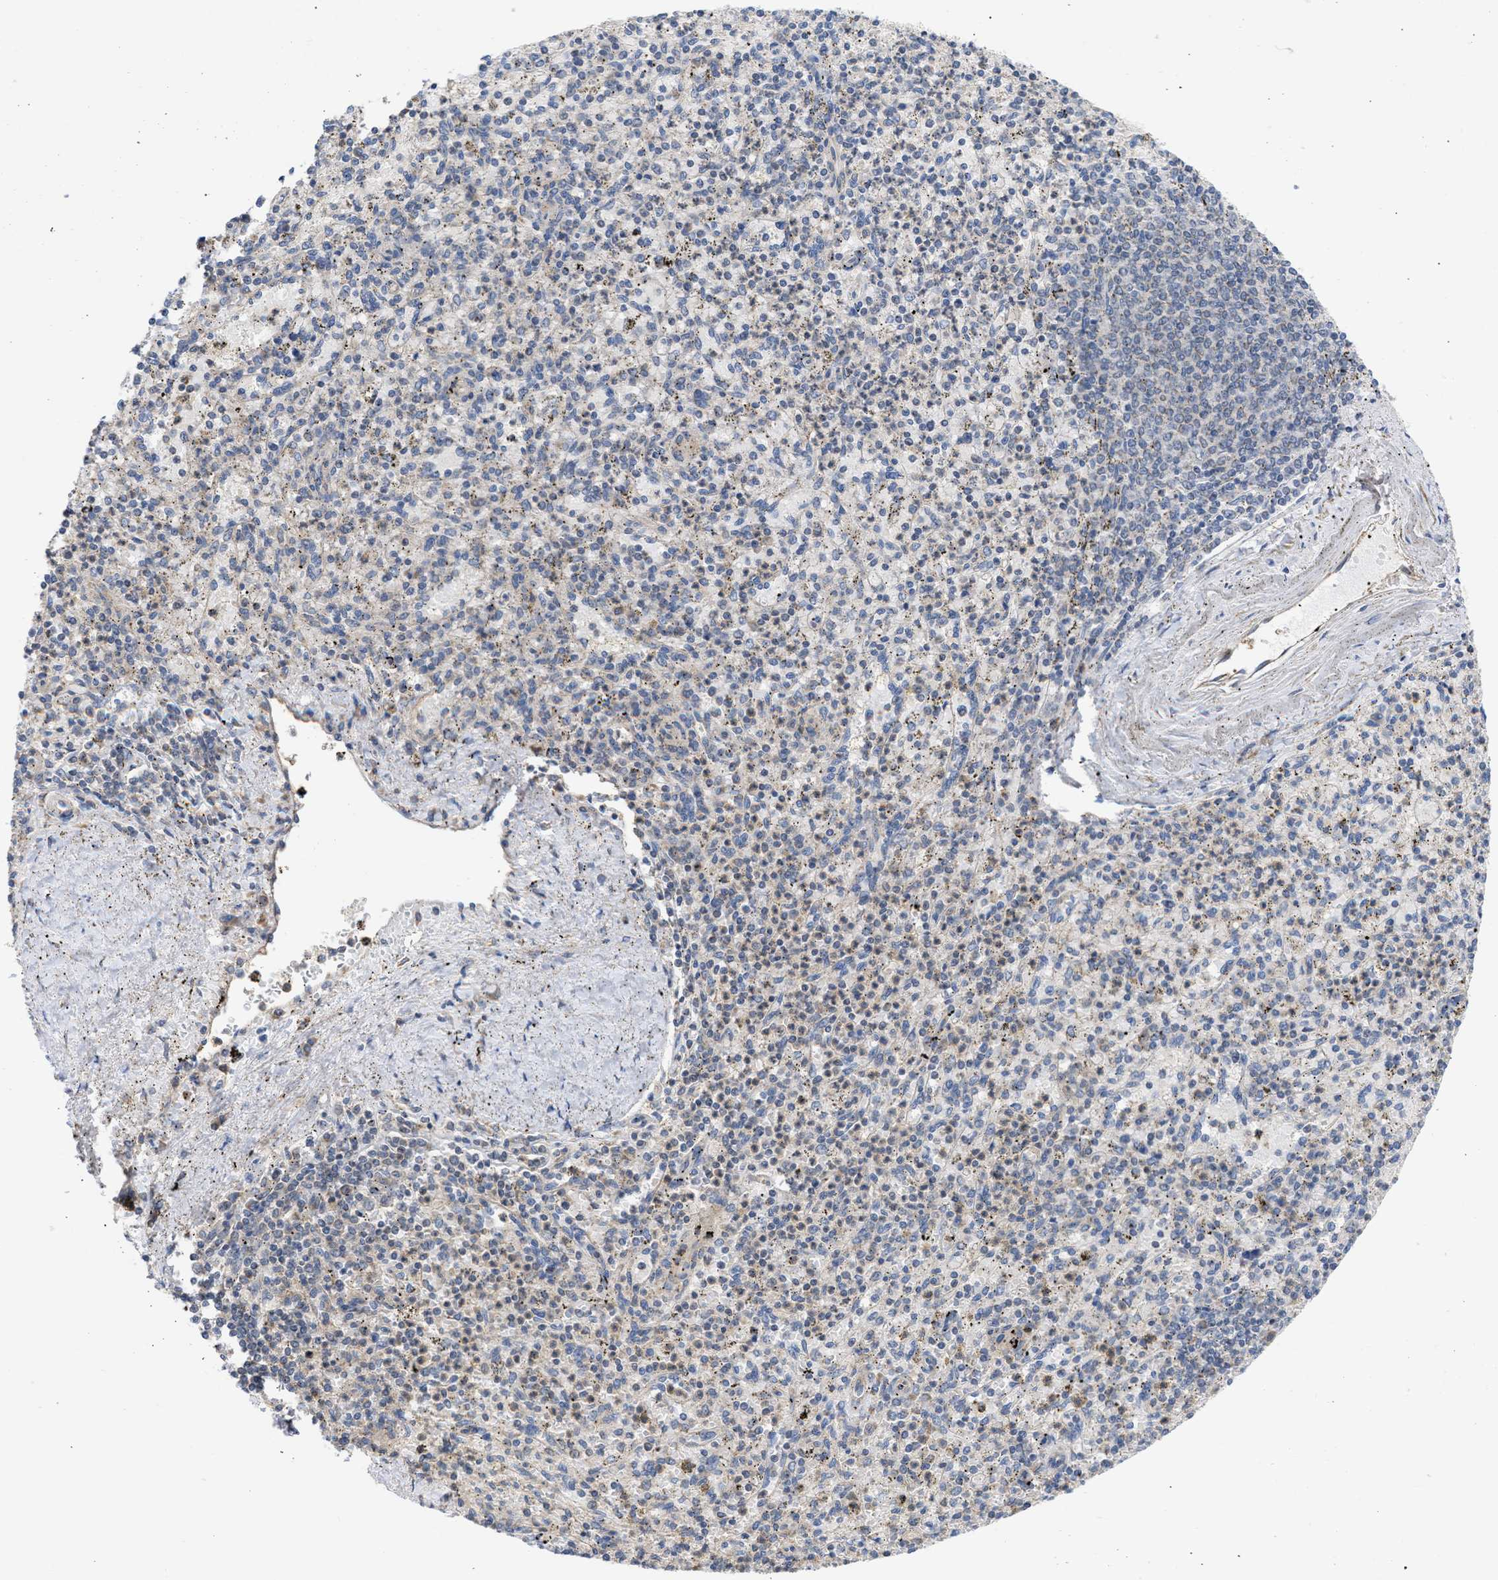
{"staining": {"intensity": "weak", "quantity": "25%-75%", "location": "cytoplasmic/membranous"}, "tissue": "spleen", "cell_type": "Cells in red pulp", "image_type": "normal", "snomed": [{"axis": "morphology", "description": "Normal tissue, NOS"}, {"axis": "topography", "description": "Spleen"}], "caption": "Brown immunohistochemical staining in normal human spleen demonstrates weak cytoplasmic/membranous staining in about 25%-75% of cells in red pulp.", "gene": "MAP2K3", "patient": {"sex": "male", "age": 72}}